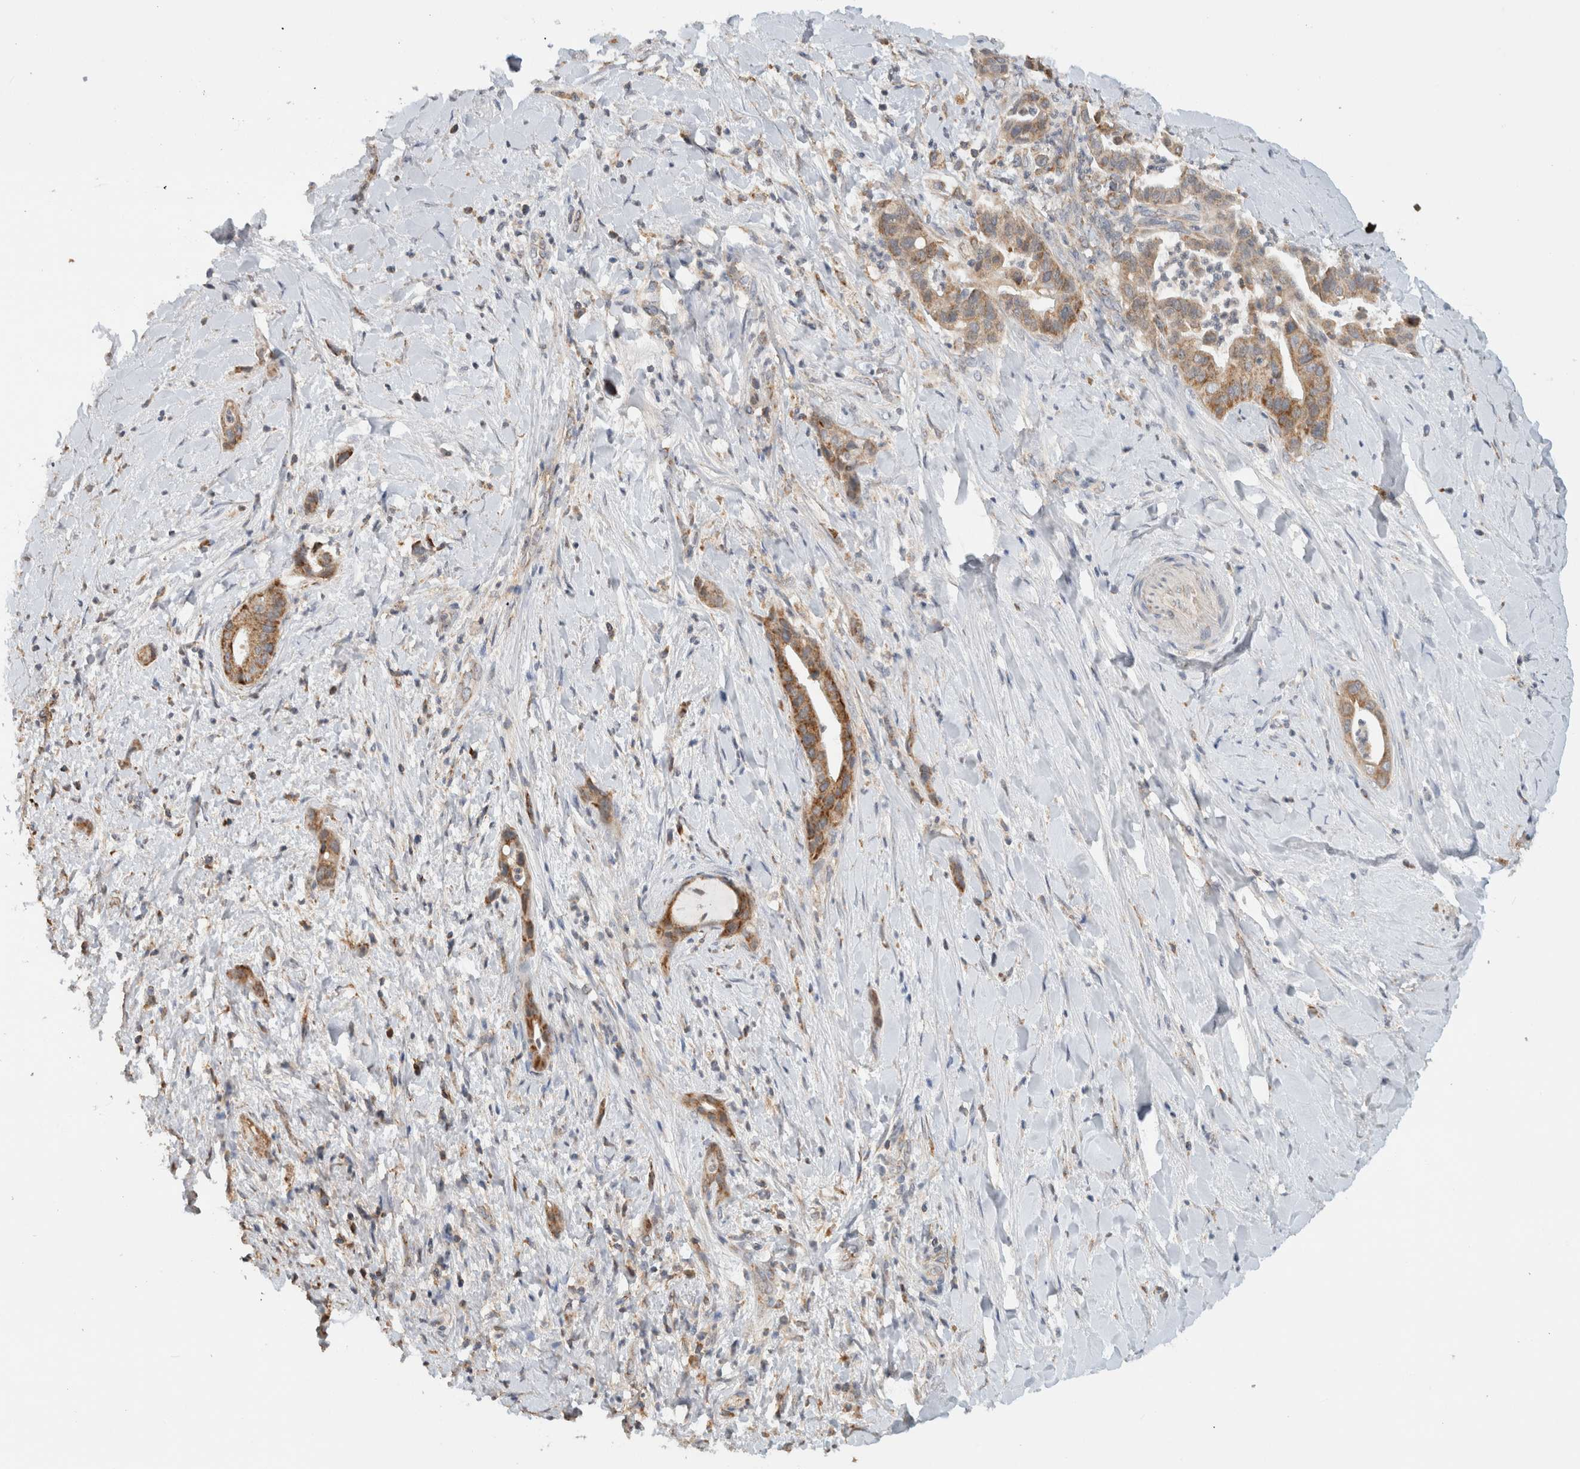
{"staining": {"intensity": "moderate", "quantity": ">75%", "location": "cytoplasmic/membranous"}, "tissue": "liver cancer", "cell_type": "Tumor cells", "image_type": "cancer", "snomed": [{"axis": "morphology", "description": "Cholangiocarcinoma"}, {"axis": "topography", "description": "Liver"}], "caption": "IHC image of neoplastic tissue: human cholangiocarcinoma (liver) stained using immunohistochemistry (IHC) shows medium levels of moderate protein expression localized specifically in the cytoplasmic/membranous of tumor cells, appearing as a cytoplasmic/membranous brown color.", "gene": "AMPD1", "patient": {"sex": "female", "age": 54}}